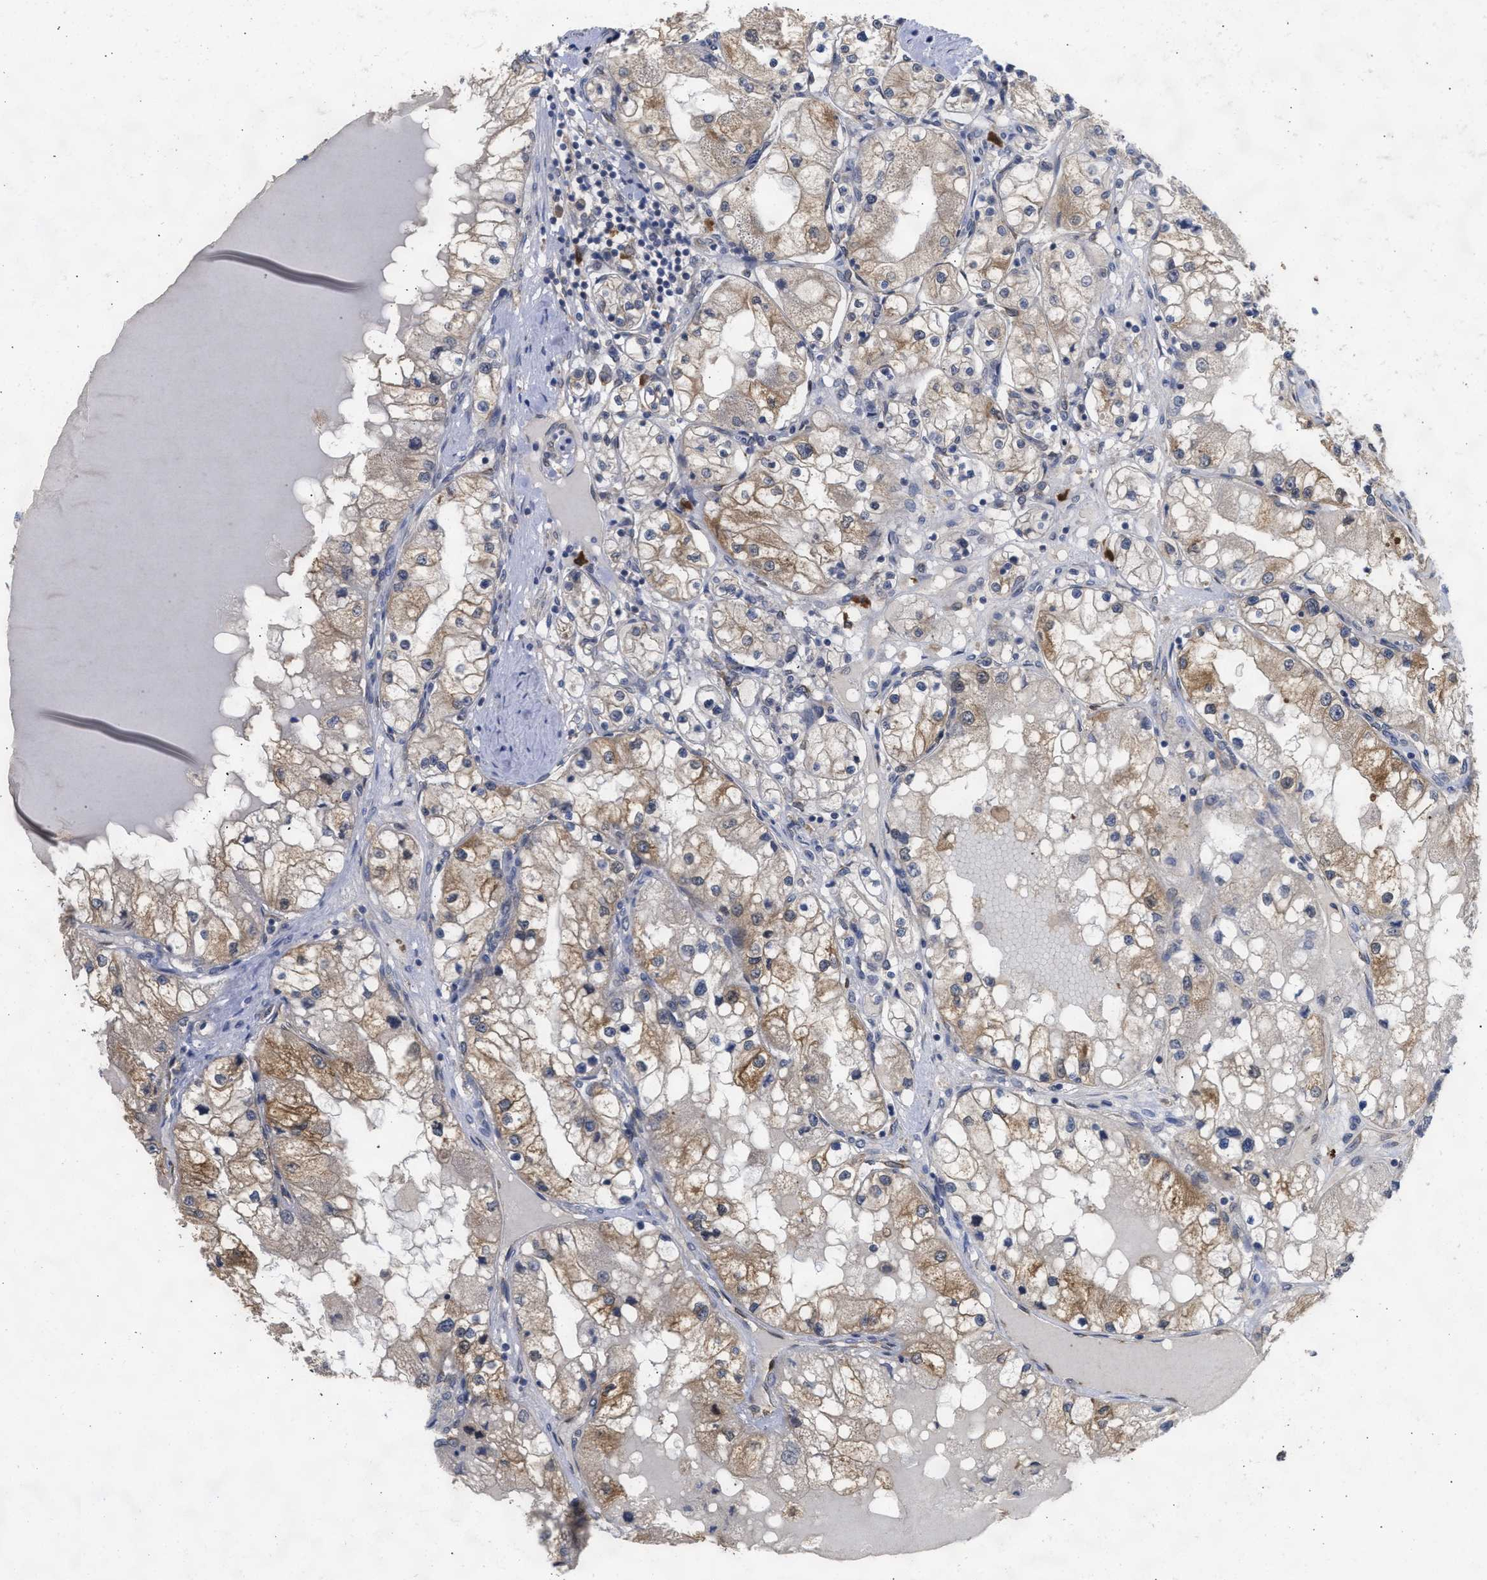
{"staining": {"intensity": "moderate", "quantity": "25%-75%", "location": "cytoplasmic/membranous"}, "tissue": "renal cancer", "cell_type": "Tumor cells", "image_type": "cancer", "snomed": [{"axis": "morphology", "description": "Adenocarcinoma, NOS"}, {"axis": "topography", "description": "Kidney"}], "caption": "Tumor cells exhibit medium levels of moderate cytoplasmic/membranous positivity in approximately 25%-75% of cells in human renal cancer (adenocarcinoma).", "gene": "DNAJC1", "patient": {"sex": "male", "age": 68}}